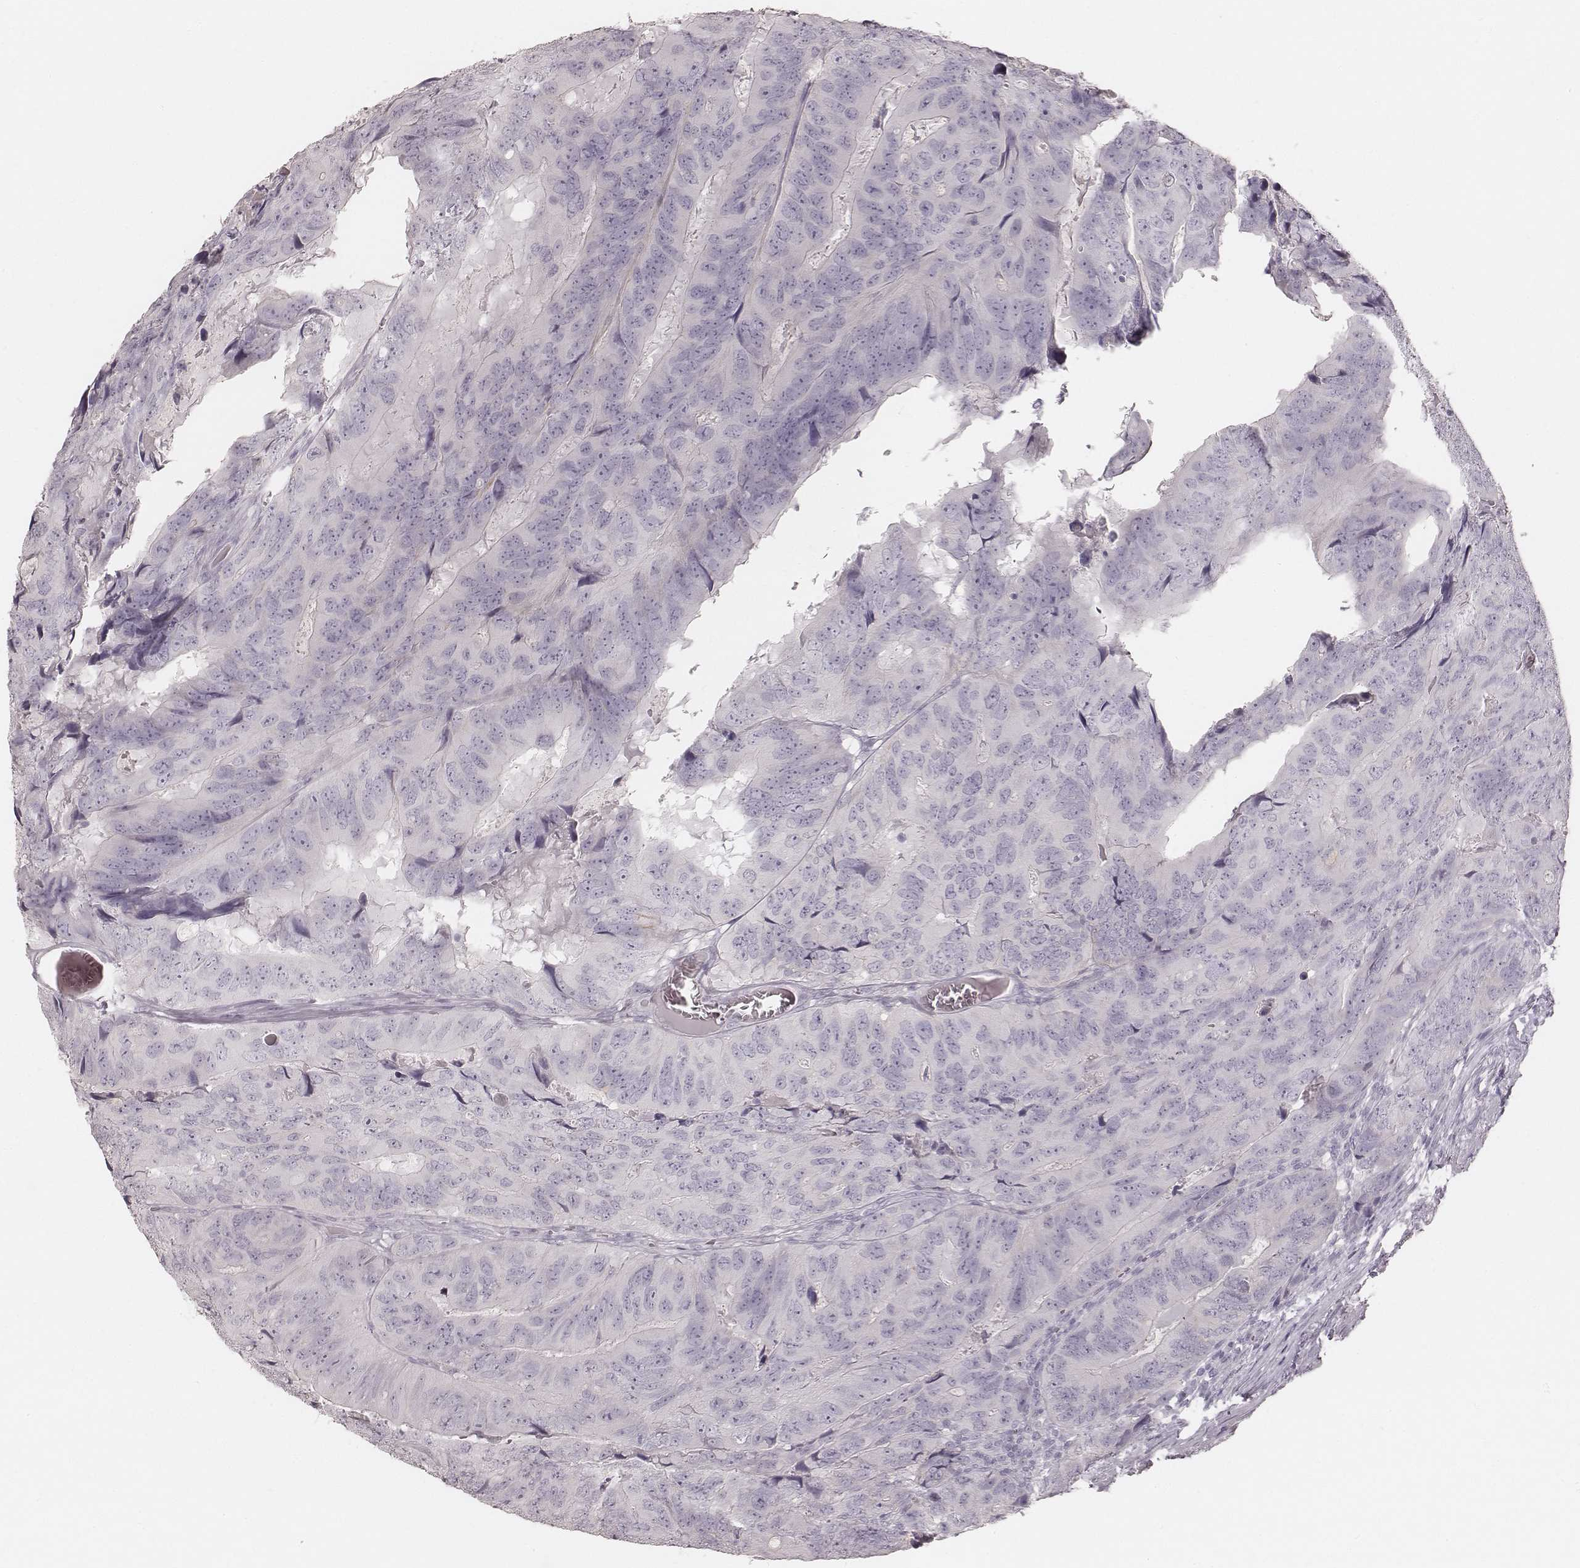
{"staining": {"intensity": "negative", "quantity": "none", "location": "none"}, "tissue": "colorectal cancer", "cell_type": "Tumor cells", "image_type": "cancer", "snomed": [{"axis": "morphology", "description": "Adenocarcinoma, NOS"}, {"axis": "topography", "description": "Colon"}], "caption": "An IHC image of colorectal cancer (adenocarcinoma) is shown. There is no staining in tumor cells of colorectal cancer (adenocarcinoma). (IHC, brightfield microscopy, high magnification).", "gene": "KRT26", "patient": {"sex": "male", "age": 79}}